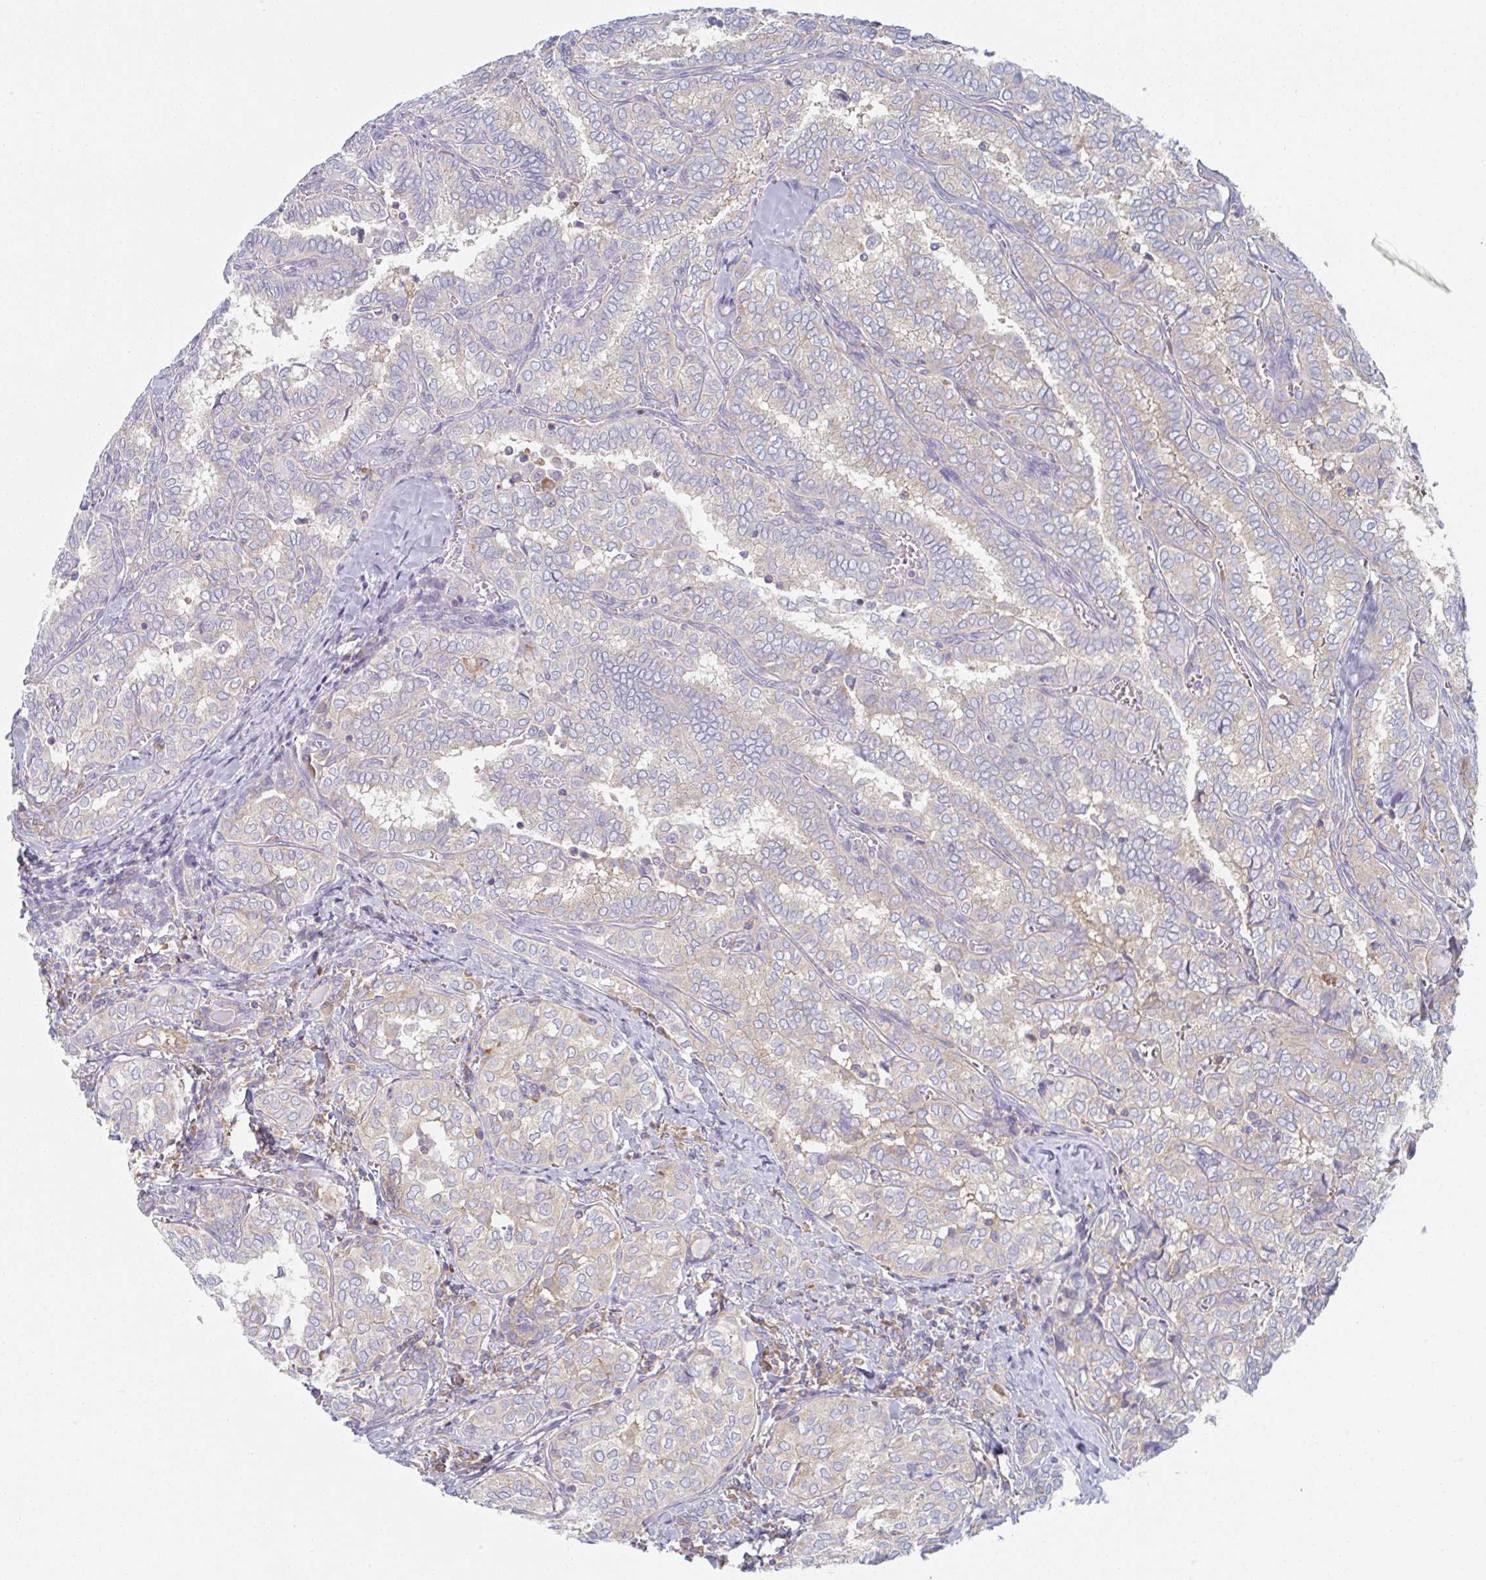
{"staining": {"intensity": "weak", "quantity": "<25%", "location": "cytoplasmic/membranous"}, "tissue": "thyroid cancer", "cell_type": "Tumor cells", "image_type": "cancer", "snomed": [{"axis": "morphology", "description": "Papillary adenocarcinoma, NOS"}, {"axis": "topography", "description": "Thyroid gland"}], "caption": "This is a photomicrograph of immunohistochemistry staining of thyroid papillary adenocarcinoma, which shows no expression in tumor cells. Nuclei are stained in blue.", "gene": "AMPD2", "patient": {"sex": "female", "age": 30}}